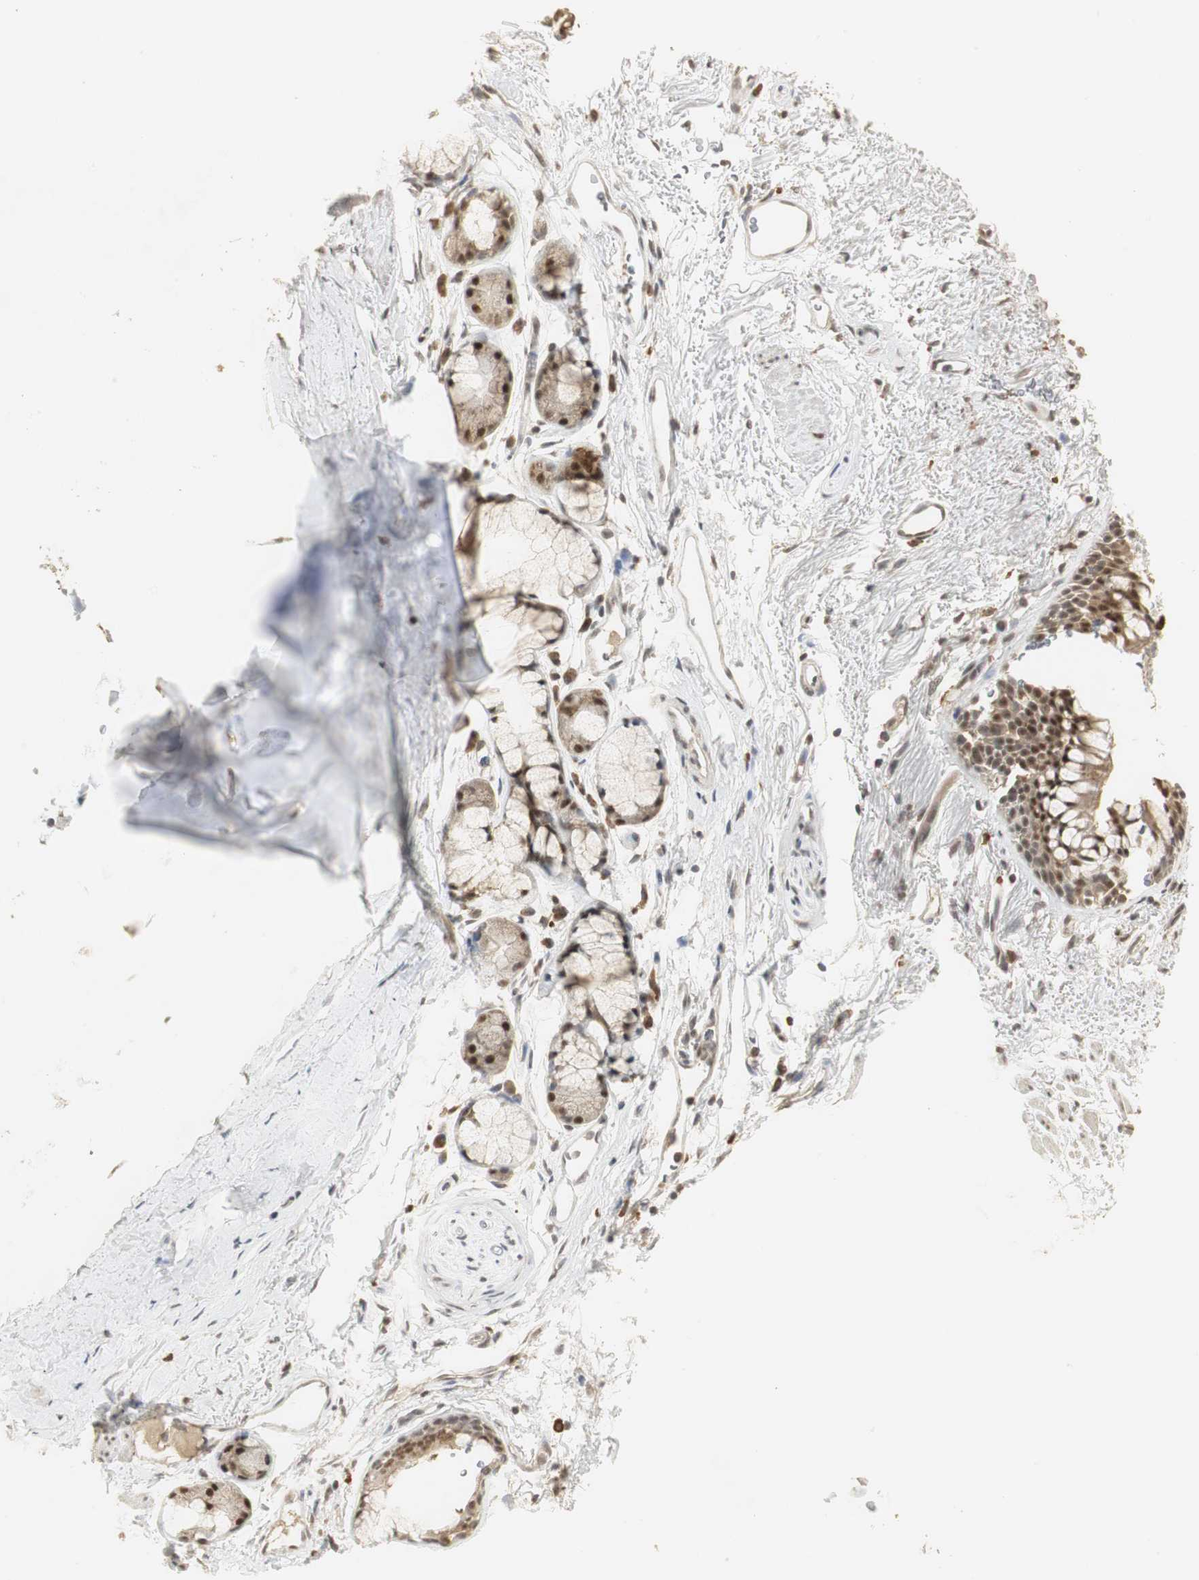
{"staining": {"intensity": "moderate", "quantity": ">75%", "location": "cytoplasmic/membranous,nuclear"}, "tissue": "bronchus", "cell_type": "Respiratory epithelial cells", "image_type": "normal", "snomed": [{"axis": "morphology", "description": "Normal tissue, NOS"}, {"axis": "topography", "description": "Bronchus"}], "caption": "Brown immunohistochemical staining in unremarkable bronchus reveals moderate cytoplasmic/membranous,nuclear positivity in approximately >75% of respiratory epithelial cells.", "gene": "ELOA", "patient": {"sex": "female", "age": 73}}